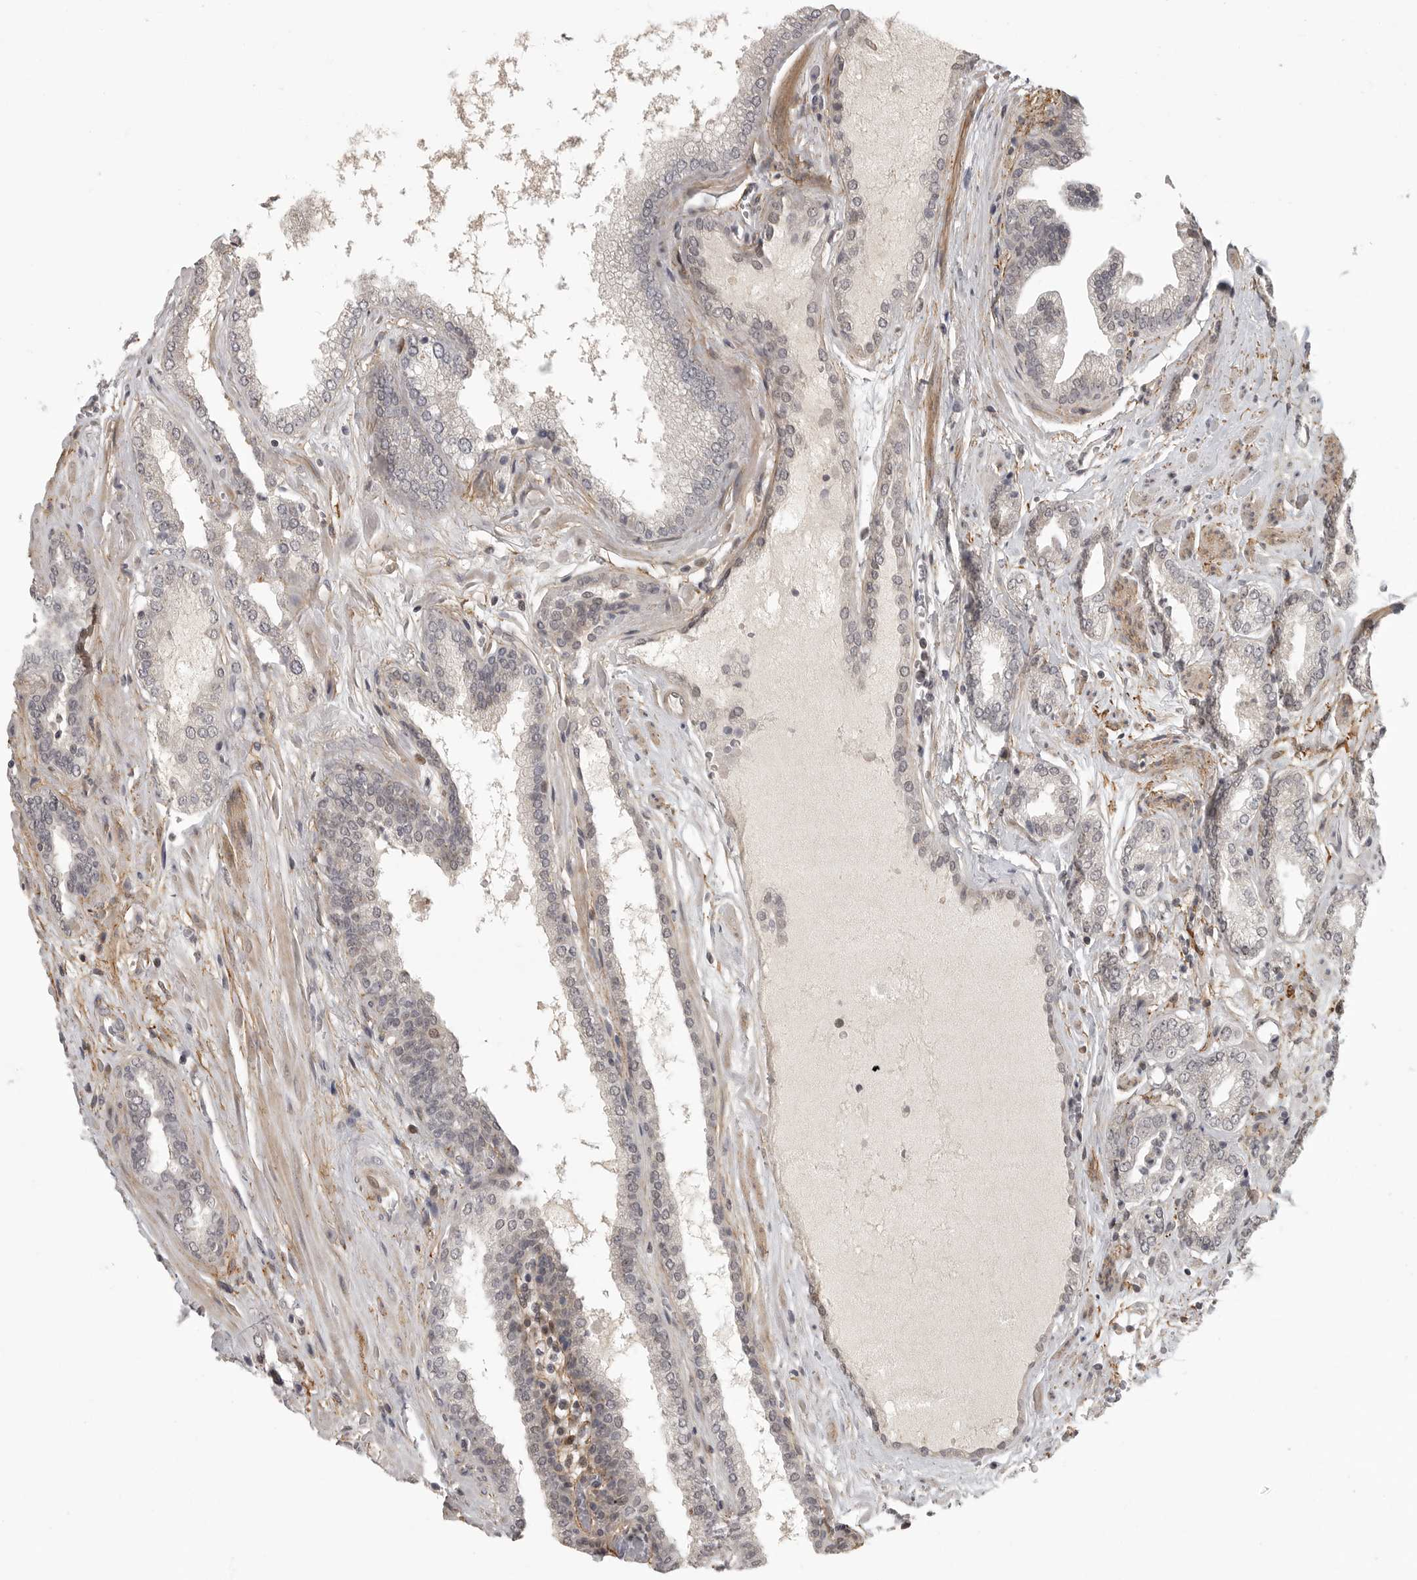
{"staining": {"intensity": "negative", "quantity": "none", "location": "none"}, "tissue": "prostate cancer", "cell_type": "Tumor cells", "image_type": "cancer", "snomed": [{"axis": "morphology", "description": "Adenocarcinoma, Low grade"}, {"axis": "topography", "description": "Prostate"}], "caption": "A photomicrograph of human prostate adenocarcinoma (low-grade) is negative for staining in tumor cells.", "gene": "UROD", "patient": {"sex": "male", "age": 62}}